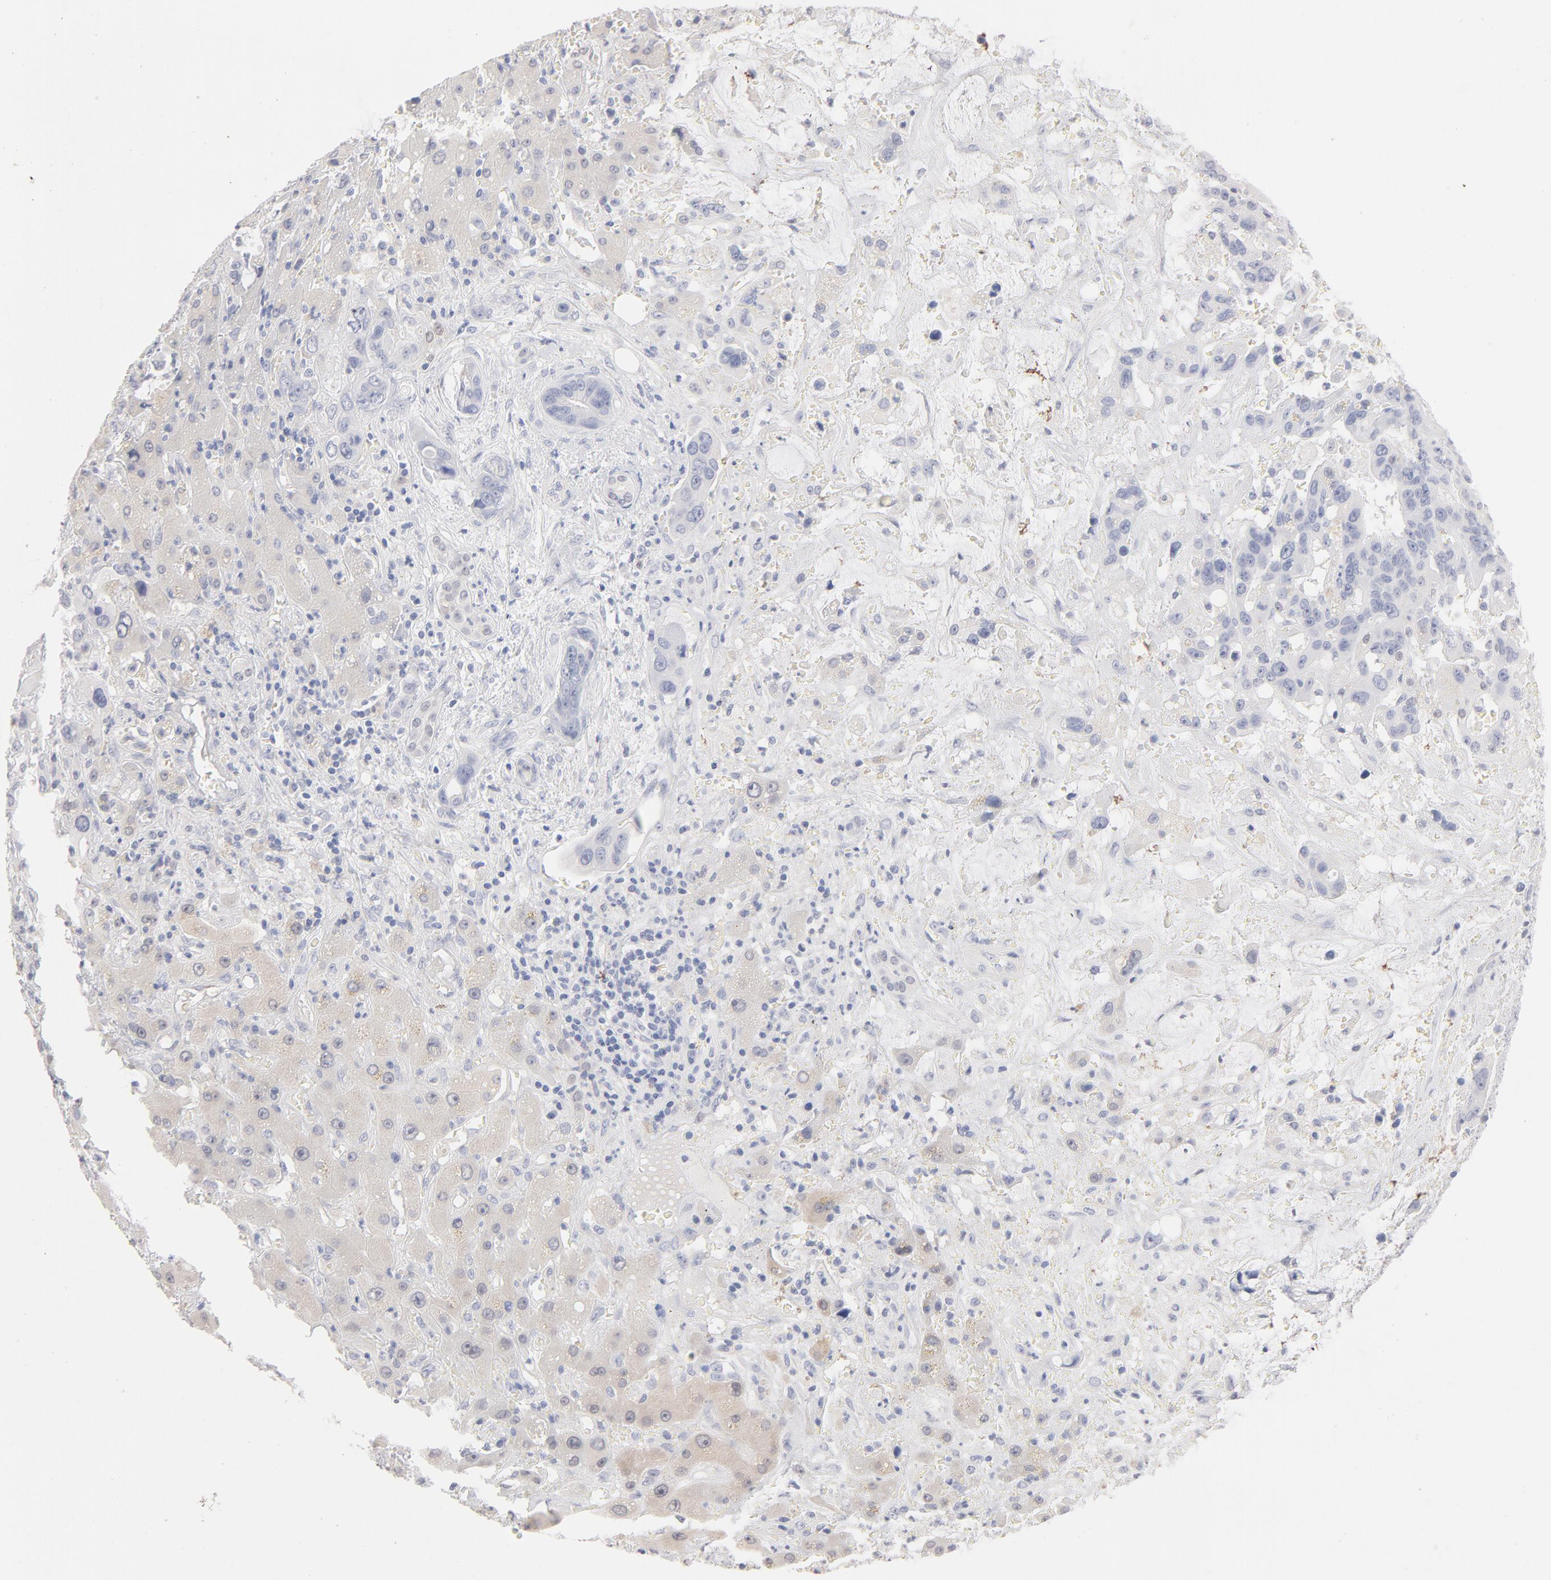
{"staining": {"intensity": "weak", "quantity": "<25%", "location": "cytoplasmic/membranous"}, "tissue": "liver cancer", "cell_type": "Tumor cells", "image_type": "cancer", "snomed": [{"axis": "morphology", "description": "Cholangiocarcinoma"}, {"axis": "topography", "description": "Liver"}], "caption": "Immunohistochemistry (IHC) micrograph of neoplastic tissue: human liver cancer (cholangiocarcinoma) stained with DAB (3,3'-diaminobenzidine) displays no significant protein positivity in tumor cells.", "gene": "ONECUT1", "patient": {"sex": "female", "age": 65}}